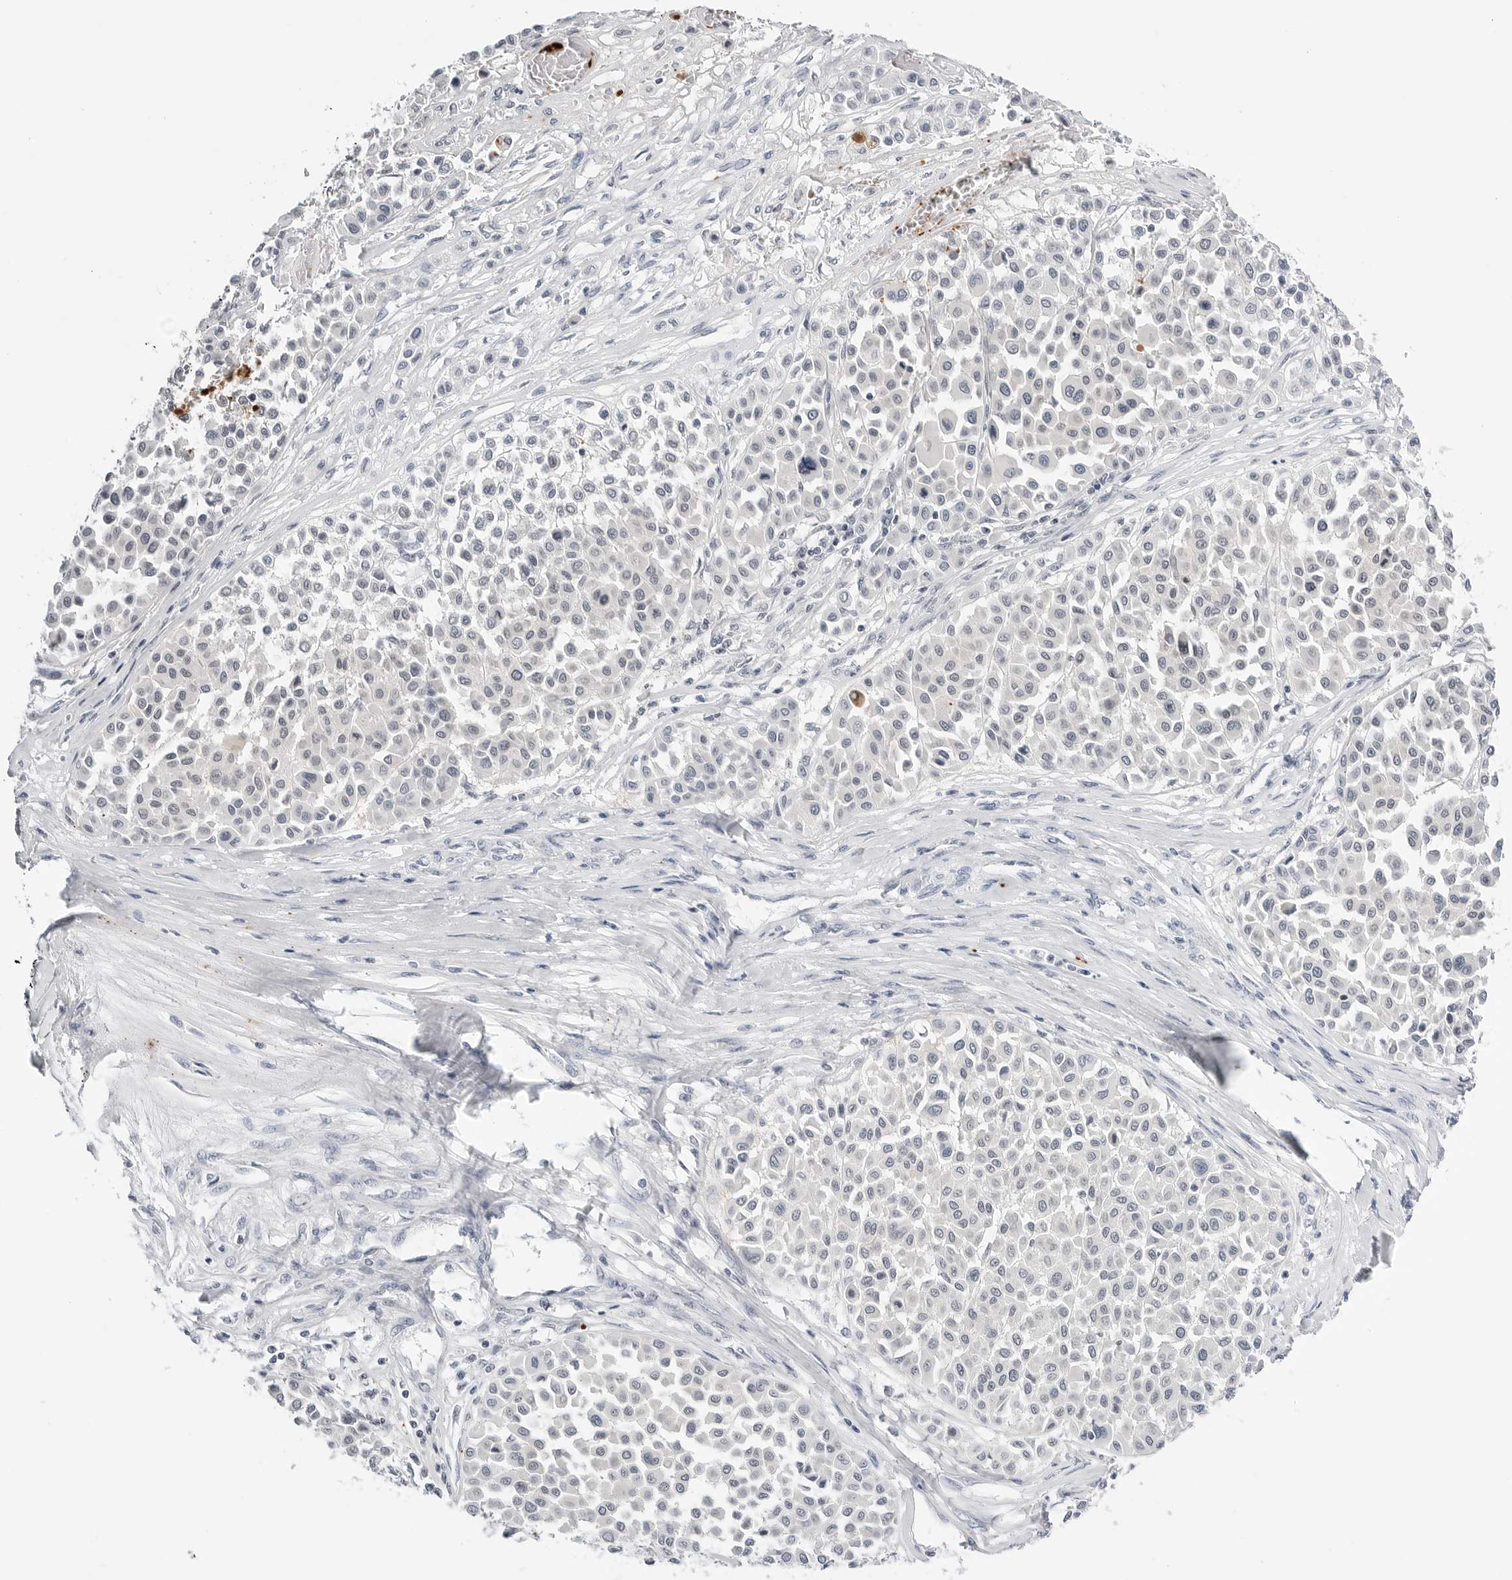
{"staining": {"intensity": "negative", "quantity": "none", "location": "none"}, "tissue": "melanoma", "cell_type": "Tumor cells", "image_type": "cancer", "snomed": [{"axis": "morphology", "description": "Malignant melanoma, Metastatic site"}, {"axis": "topography", "description": "Soft tissue"}], "caption": "The image reveals no staining of tumor cells in melanoma.", "gene": "MAP2K5", "patient": {"sex": "male", "age": 41}}